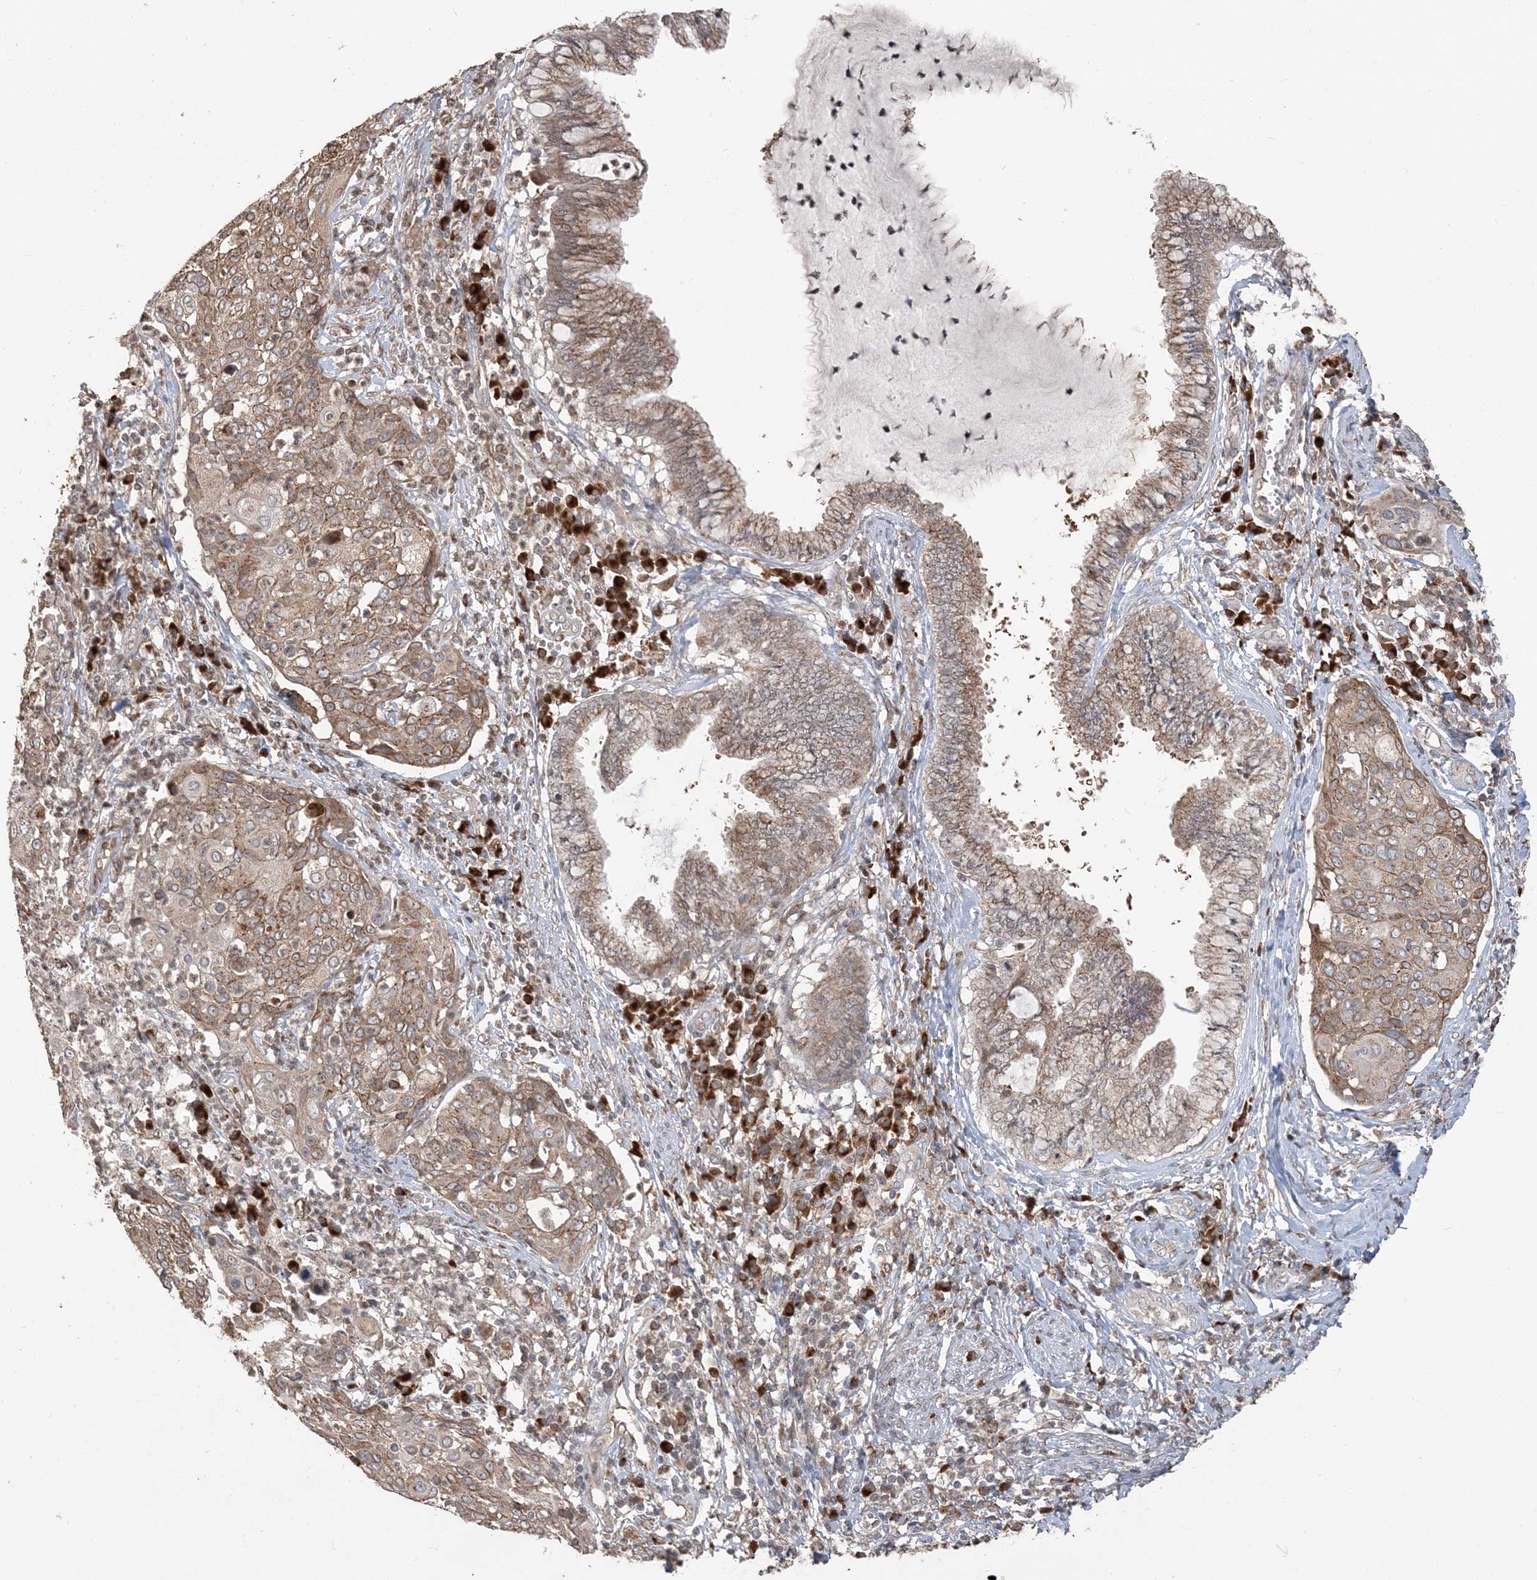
{"staining": {"intensity": "moderate", "quantity": "25%-75%", "location": "cytoplasmic/membranous"}, "tissue": "cervical cancer", "cell_type": "Tumor cells", "image_type": "cancer", "snomed": [{"axis": "morphology", "description": "Squamous cell carcinoma, NOS"}, {"axis": "topography", "description": "Cervix"}], "caption": "Protein analysis of cervical cancer tissue exhibits moderate cytoplasmic/membranous staining in about 25%-75% of tumor cells.", "gene": "RER1", "patient": {"sex": "female", "age": 40}}